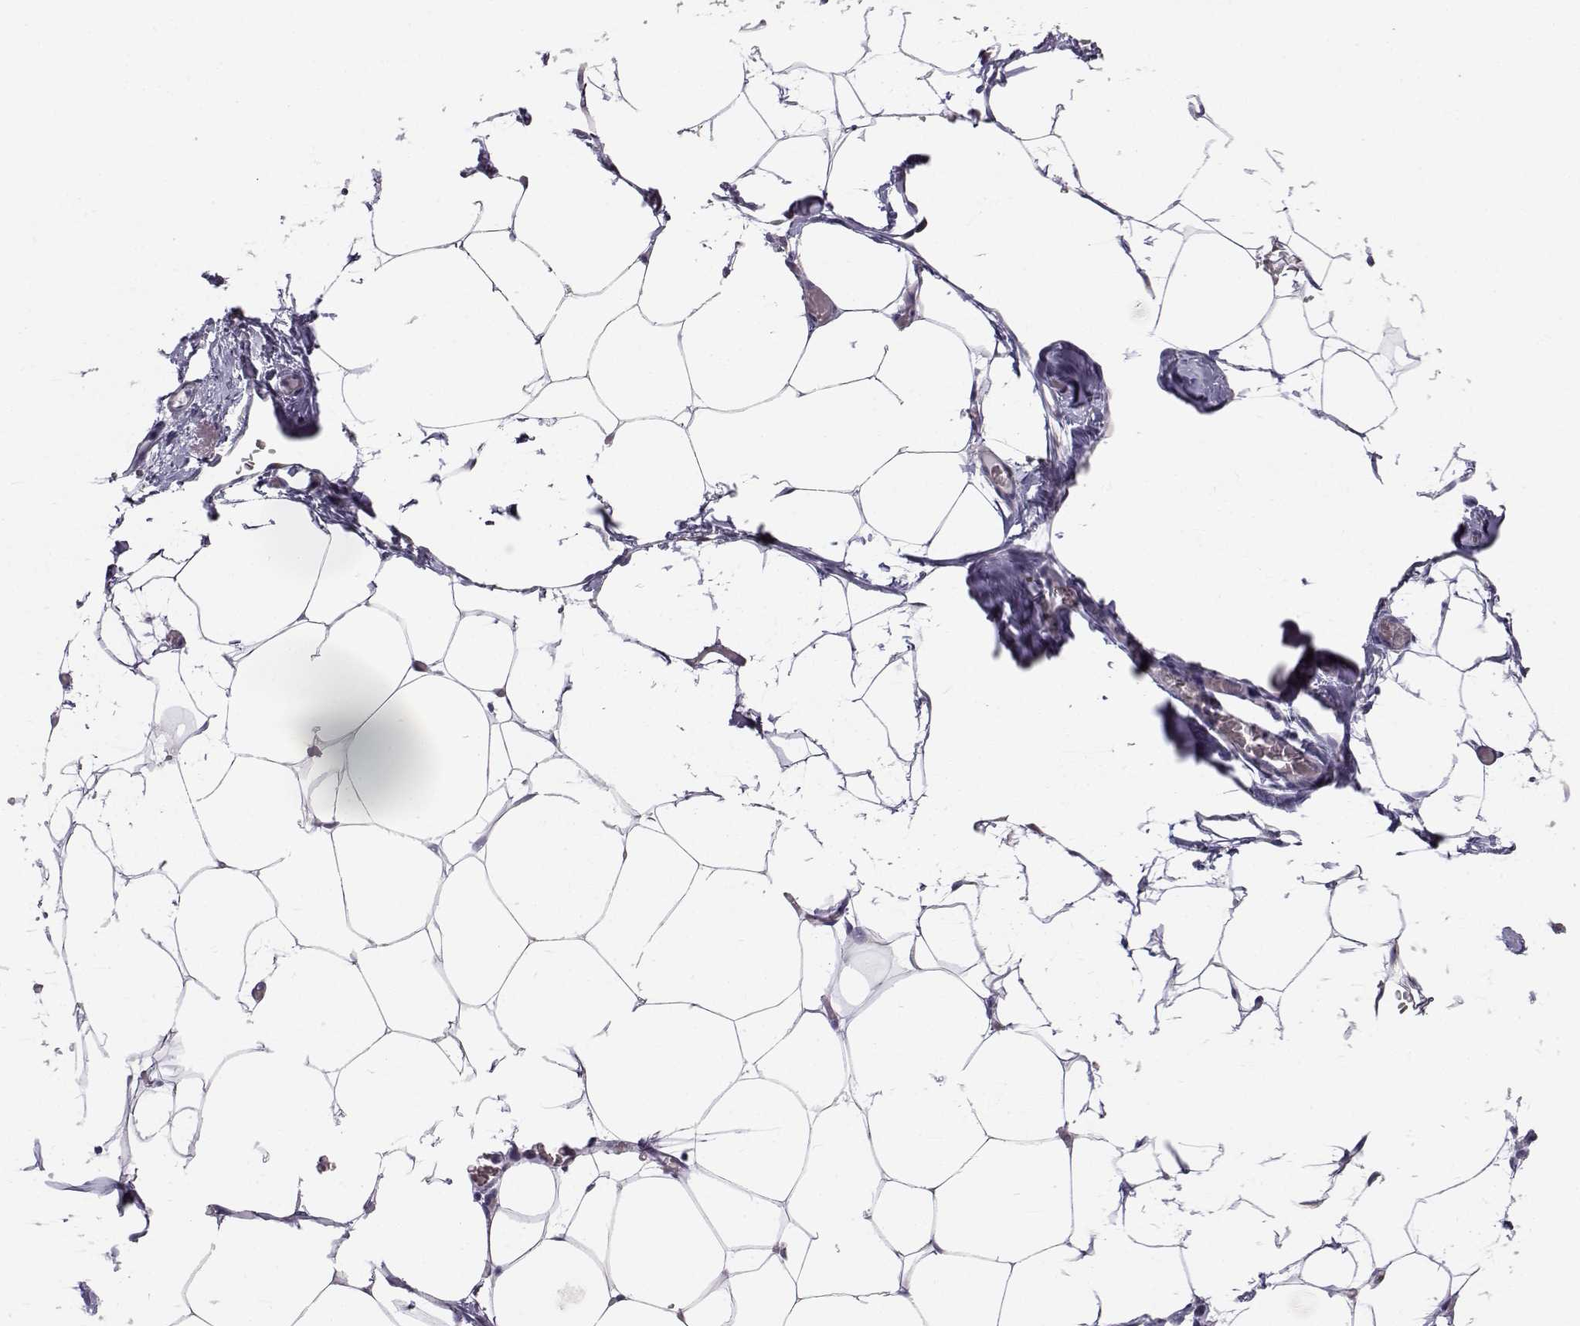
{"staining": {"intensity": "negative", "quantity": "none", "location": "none"}, "tissue": "adipose tissue", "cell_type": "Adipocytes", "image_type": "normal", "snomed": [{"axis": "morphology", "description": "Normal tissue, NOS"}, {"axis": "topography", "description": "Adipose tissue"}], "caption": "Adipose tissue was stained to show a protein in brown. There is no significant staining in adipocytes. The staining is performed using DAB (3,3'-diaminobenzidine) brown chromogen with nuclei counter-stained in using hematoxylin.", "gene": "KCNMB4", "patient": {"sex": "male", "age": 57}}